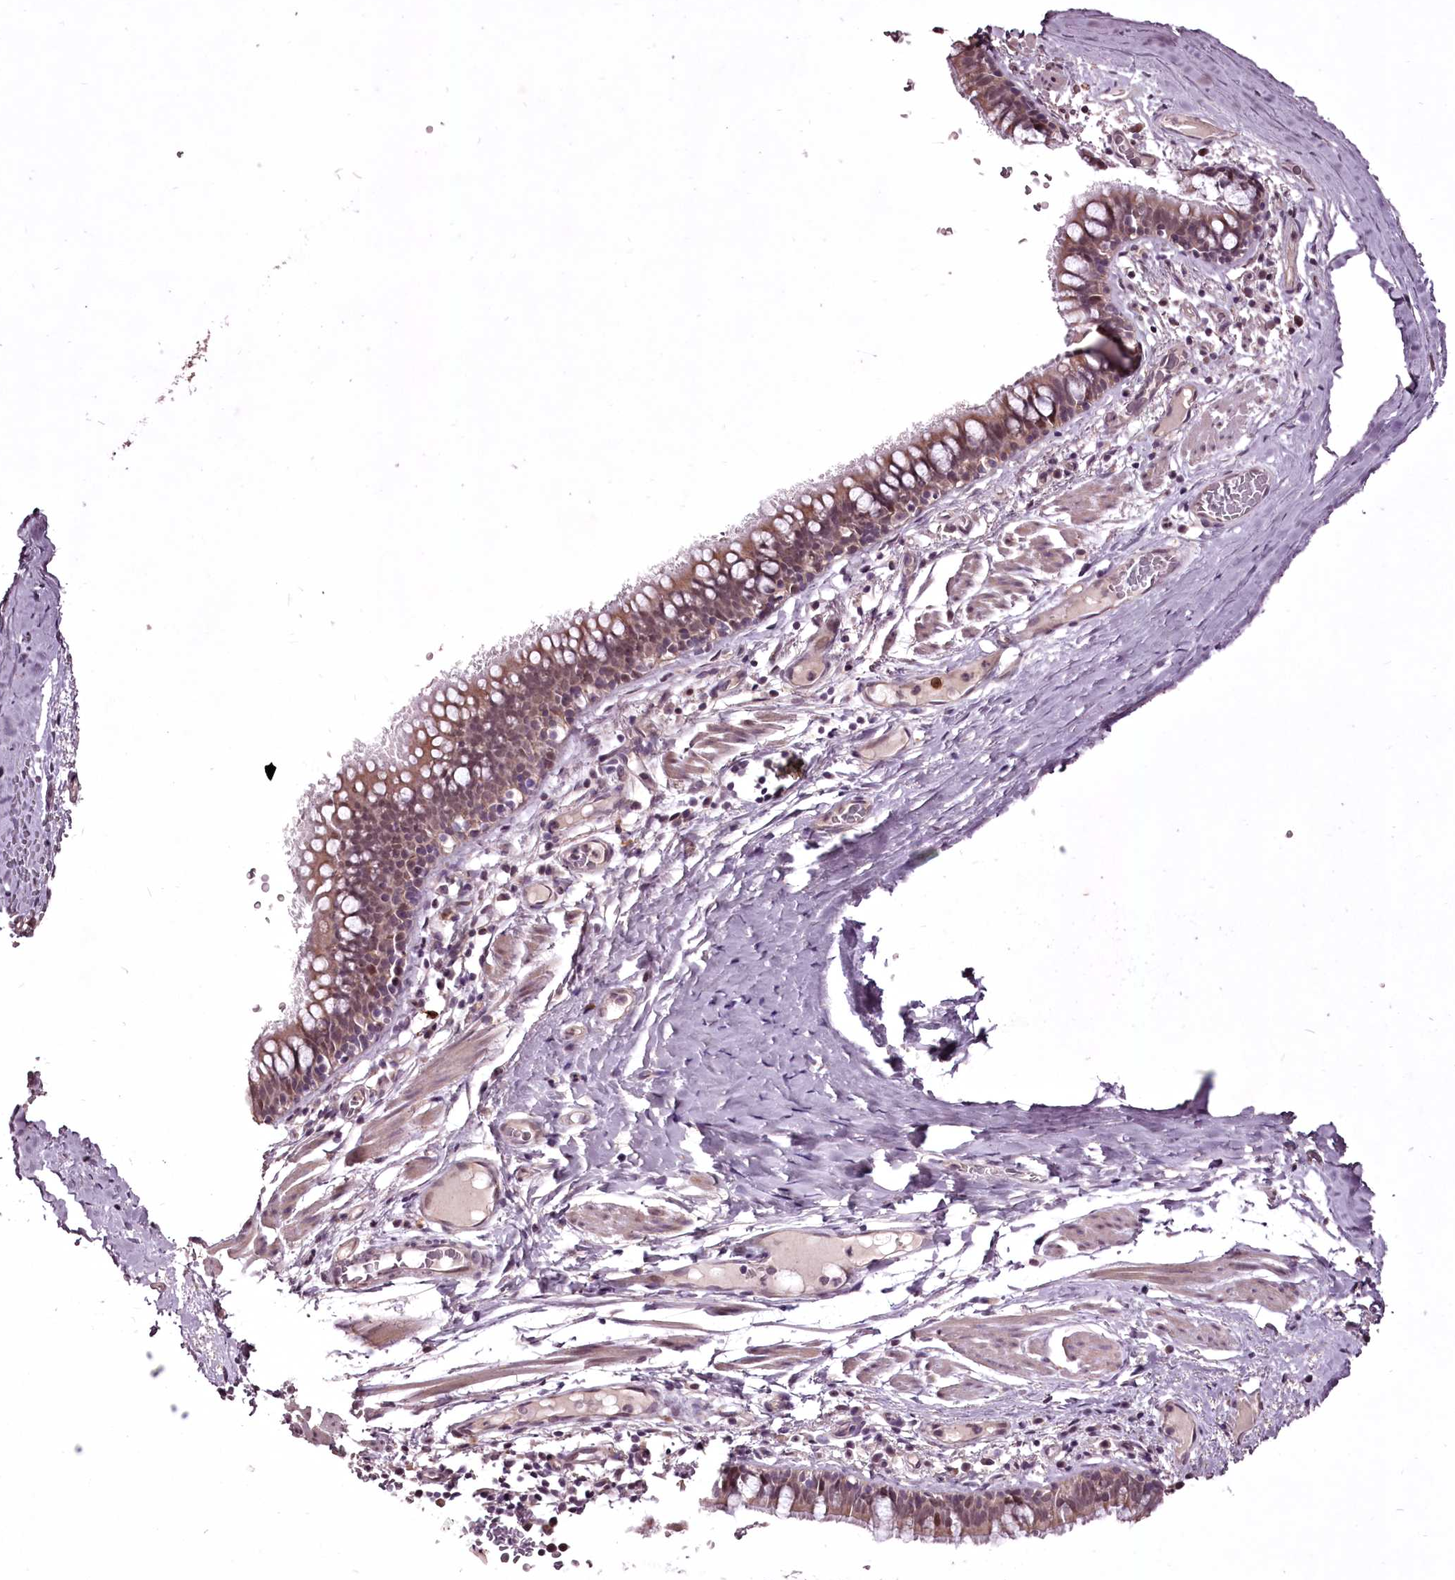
{"staining": {"intensity": "weak", "quantity": "25%-75%", "location": "cytoplasmic/membranous,nuclear"}, "tissue": "bronchus", "cell_type": "Respiratory epithelial cells", "image_type": "normal", "snomed": [{"axis": "morphology", "description": "Normal tissue, NOS"}, {"axis": "topography", "description": "Cartilage tissue"}, {"axis": "topography", "description": "Bronchus"}], "caption": "High-power microscopy captured an immunohistochemistry micrograph of benign bronchus, revealing weak cytoplasmic/membranous,nuclear positivity in about 25%-75% of respiratory epithelial cells. (Stains: DAB (3,3'-diaminobenzidine) in brown, nuclei in blue, Microscopy: brightfield microscopy at high magnification).", "gene": "ADRA1D", "patient": {"sex": "female", "age": 36}}